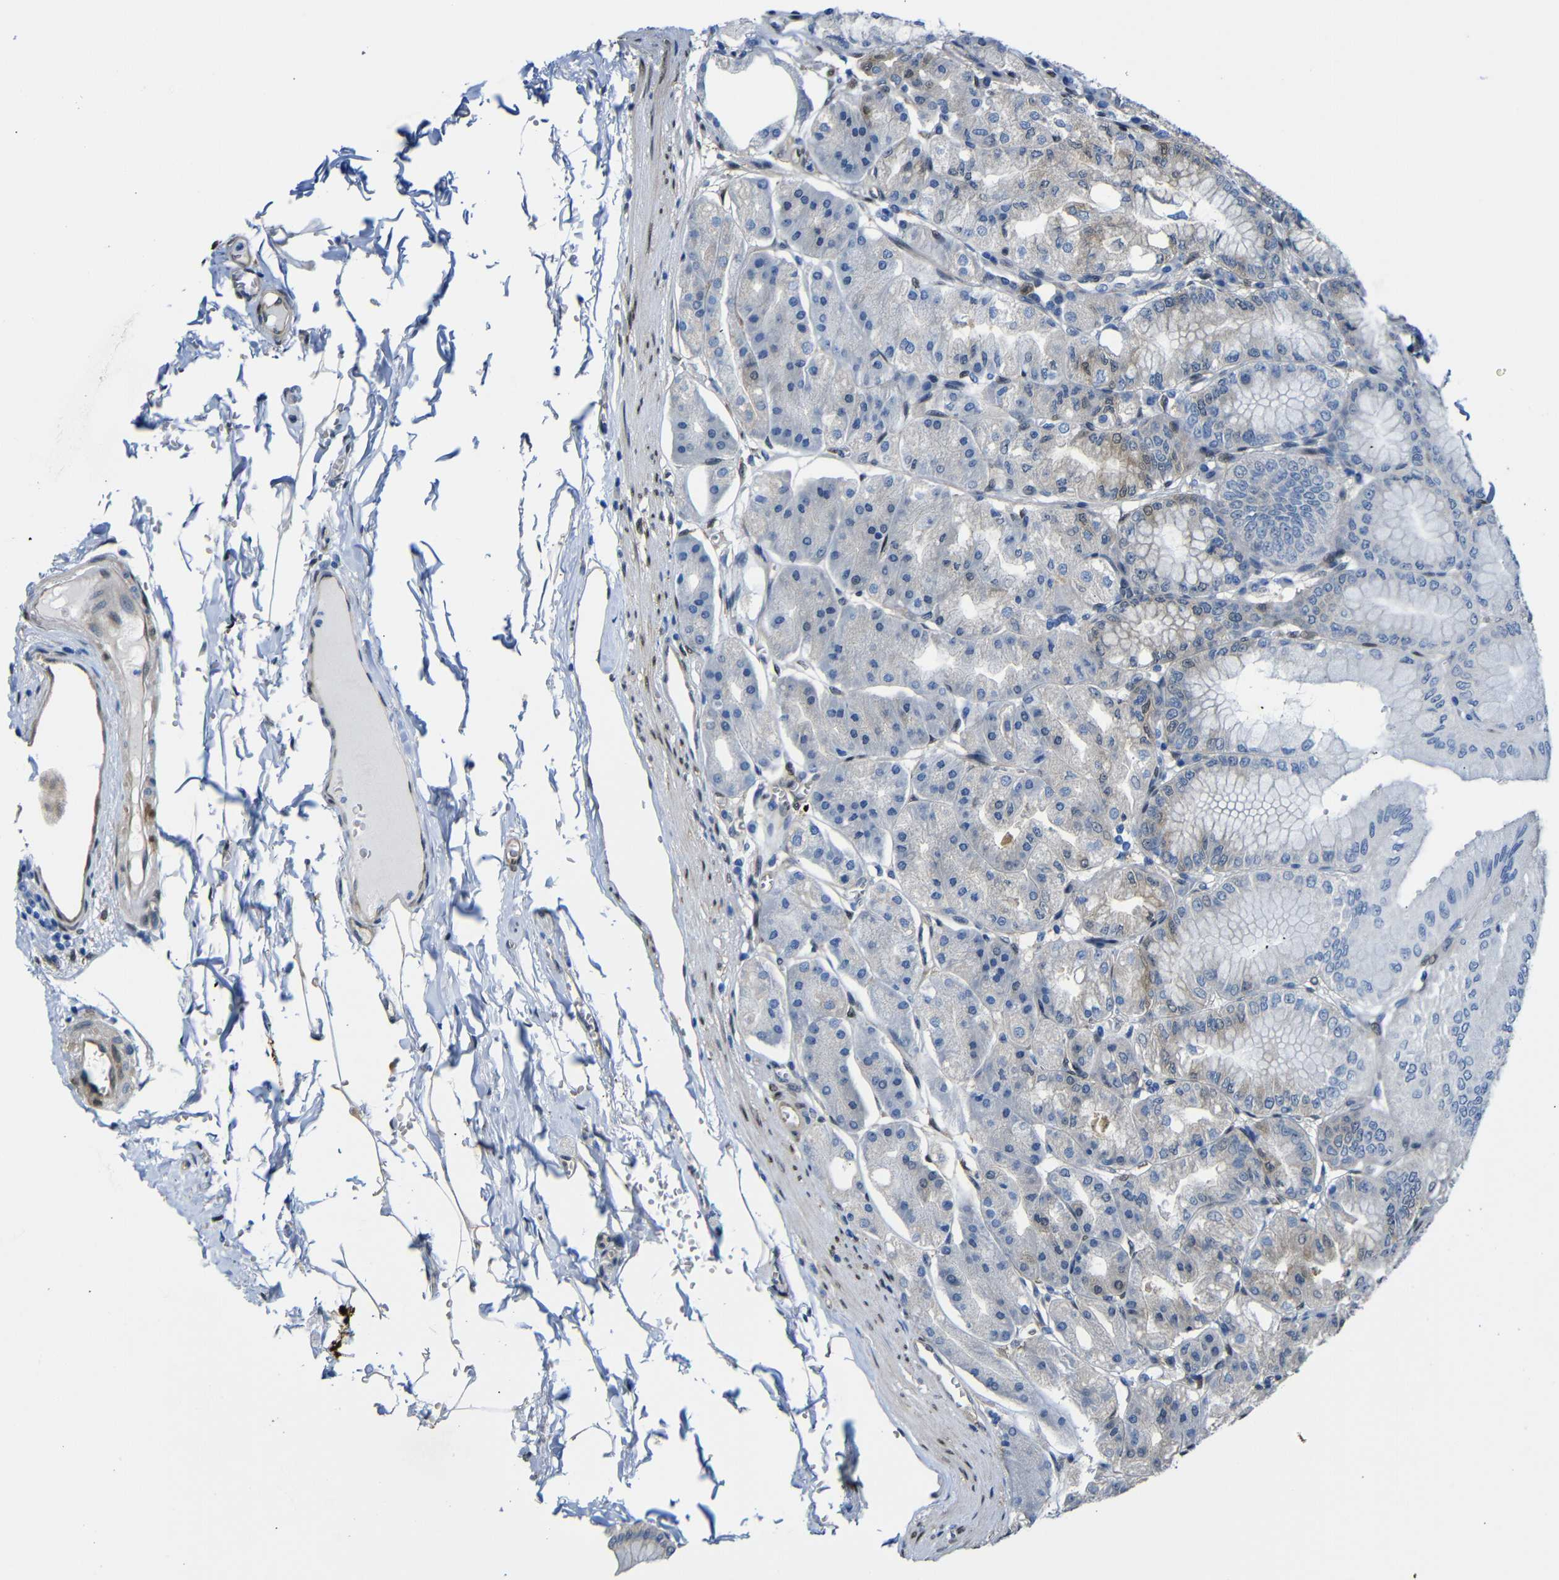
{"staining": {"intensity": "moderate", "quantity": "<25%", "location": "cytoplasmic/membranous,nuclear"}, "tissue": "stomach", "cell_type": "Glandular cells", "image_type": "normal", "snomed": [{"axis": "morphology", "description": "Normal tissue, NOS"}, {"axis": "topography", "description": "Stomach, lower"}], "caption": "DAB (3,3'-diaminobenzidine) immunohistochemical staining of normal human stomach reveals moderate cytoplasmic/membranous,nuclear protein staining in approximately <25% of glandular cells.", "gene": "YAP1", "patient": {"sex": "male", "age": 71}}